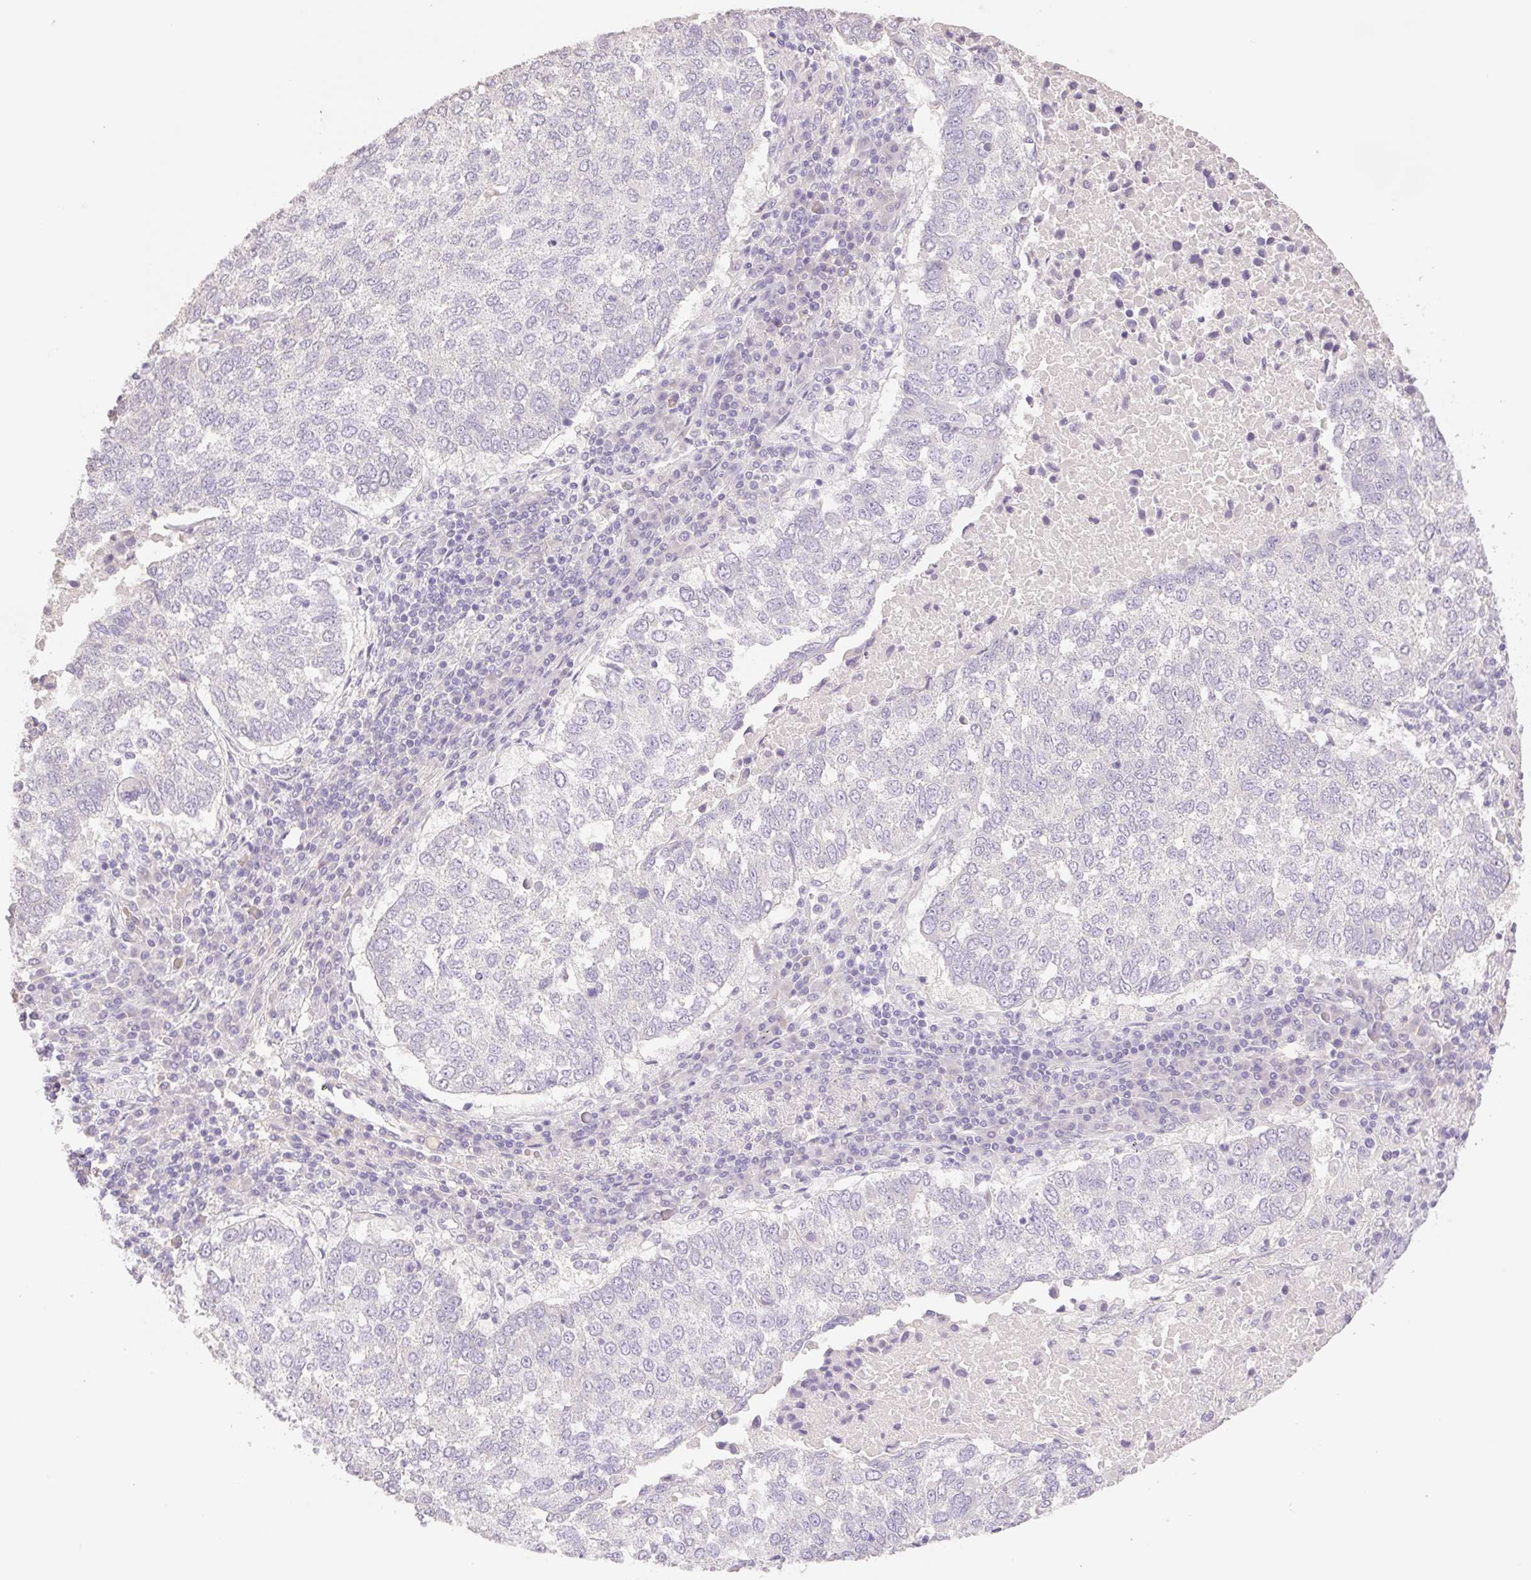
{"staining": {"intensity": "negative", "quantity": "none", "location": "none"}, "tissue": "lung cancer", "cell_type": "Tumor cells", "image_type": "cancer", "snomed": [{"axis": "morphology", "description": "Squamous cell carcinoma, NOS"}, {"axis": "topography", "description": "Lung"}], "caption": "IHC of squamous cell carcinoma (lung) shows no staining in tumor cells.", "gene": "HCRTR2", "patient": {"sex": "male", "age": 73}}